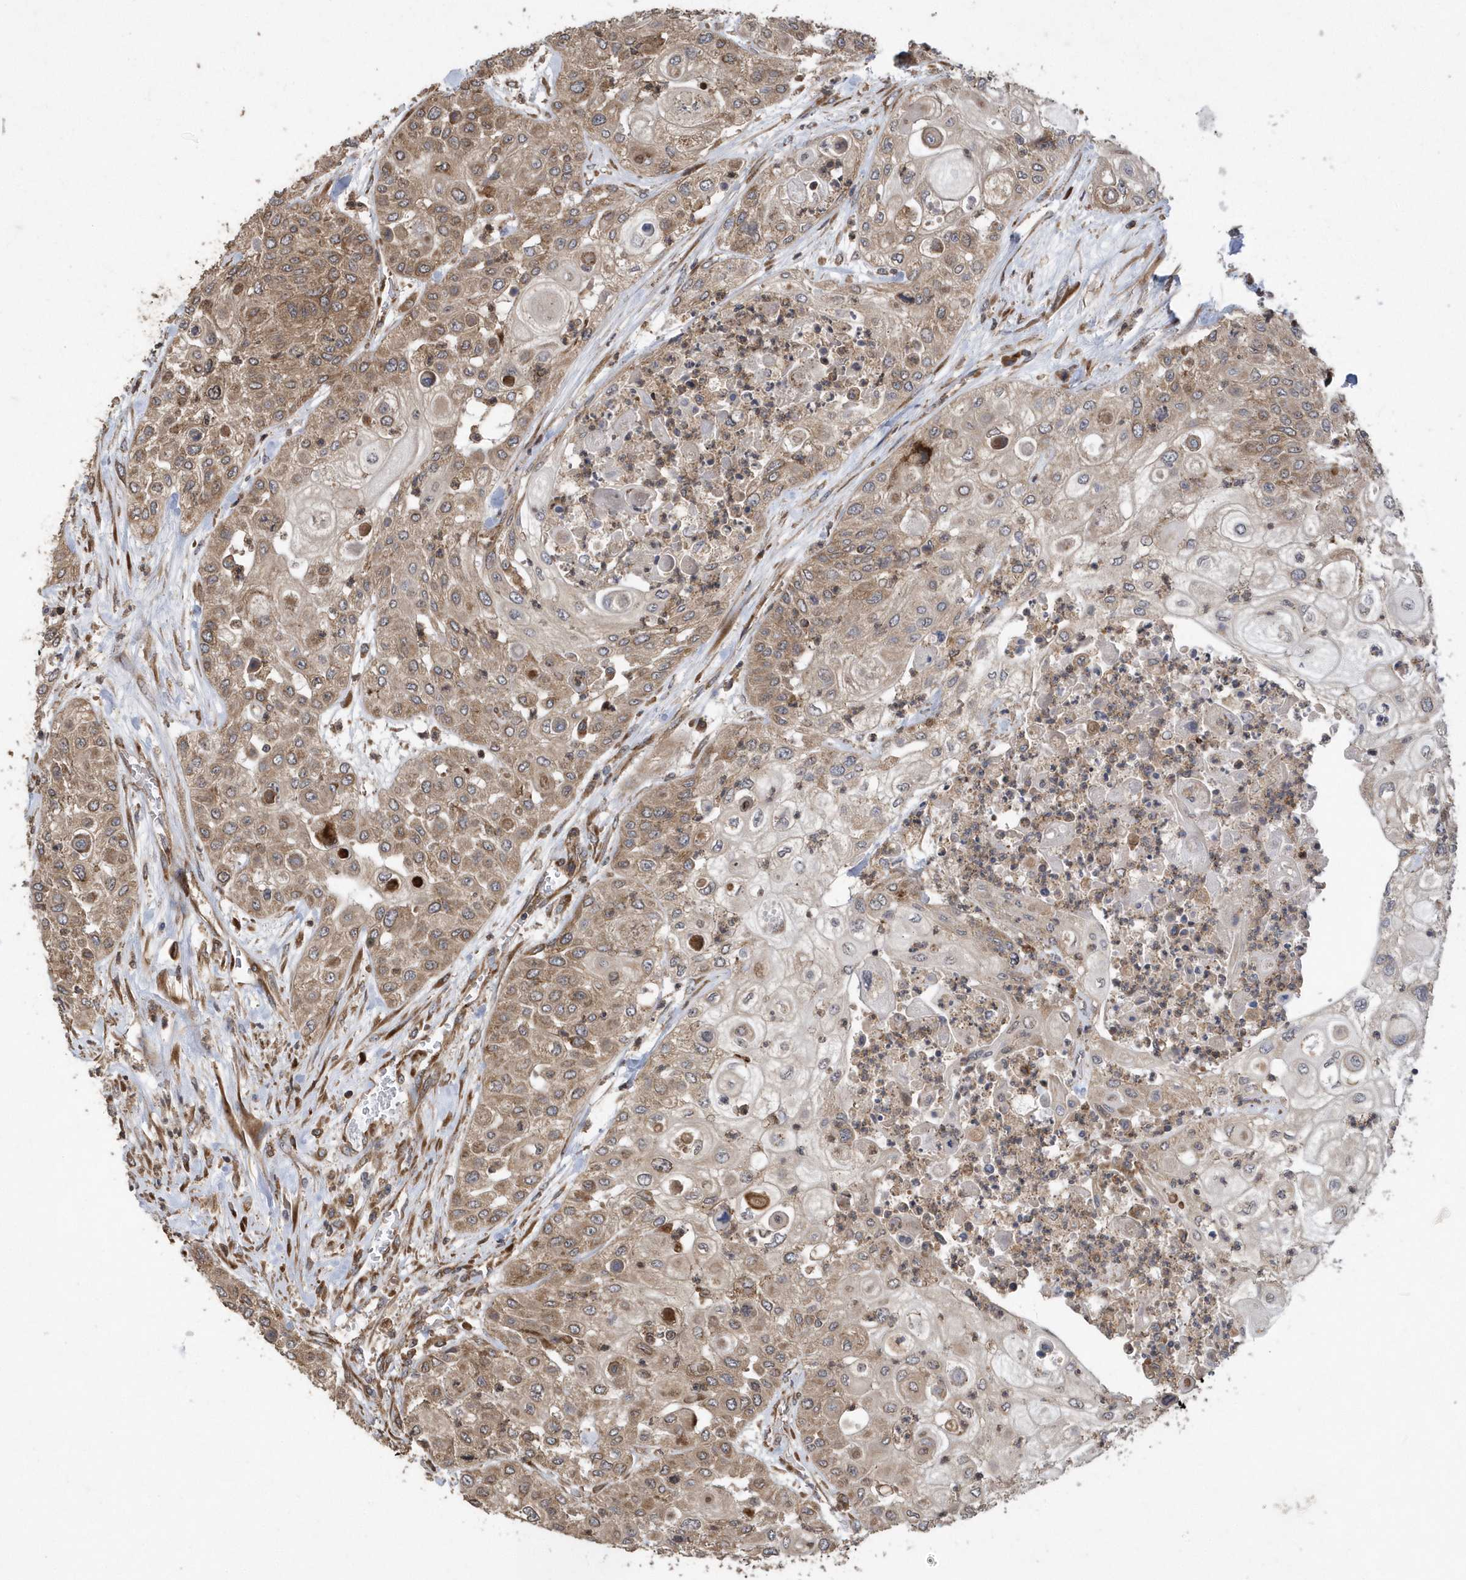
{"staining": {"intensity": "moderate", "quantity": ">75%", "location": "cytoplasmic/membranous"}, "tissue": "urothelial cancer", "cell_type": "Tumor cells", "image_type": "cancer", "snomed": [{"axis": "morphology", "description": "Urothelial carcinoma, High grade"}, {"axis": "topography", "description": "Urinary bladder"}], "caption": "Immunohistochemical staining of human urothelial carcinoma (high-grade) demonstrates medium levels of moderate cytoplasmic/membranous staining in about >75% of tumor cells.", "gene": "WASHC5", "patient": {"sex": "female", "age": 79}}